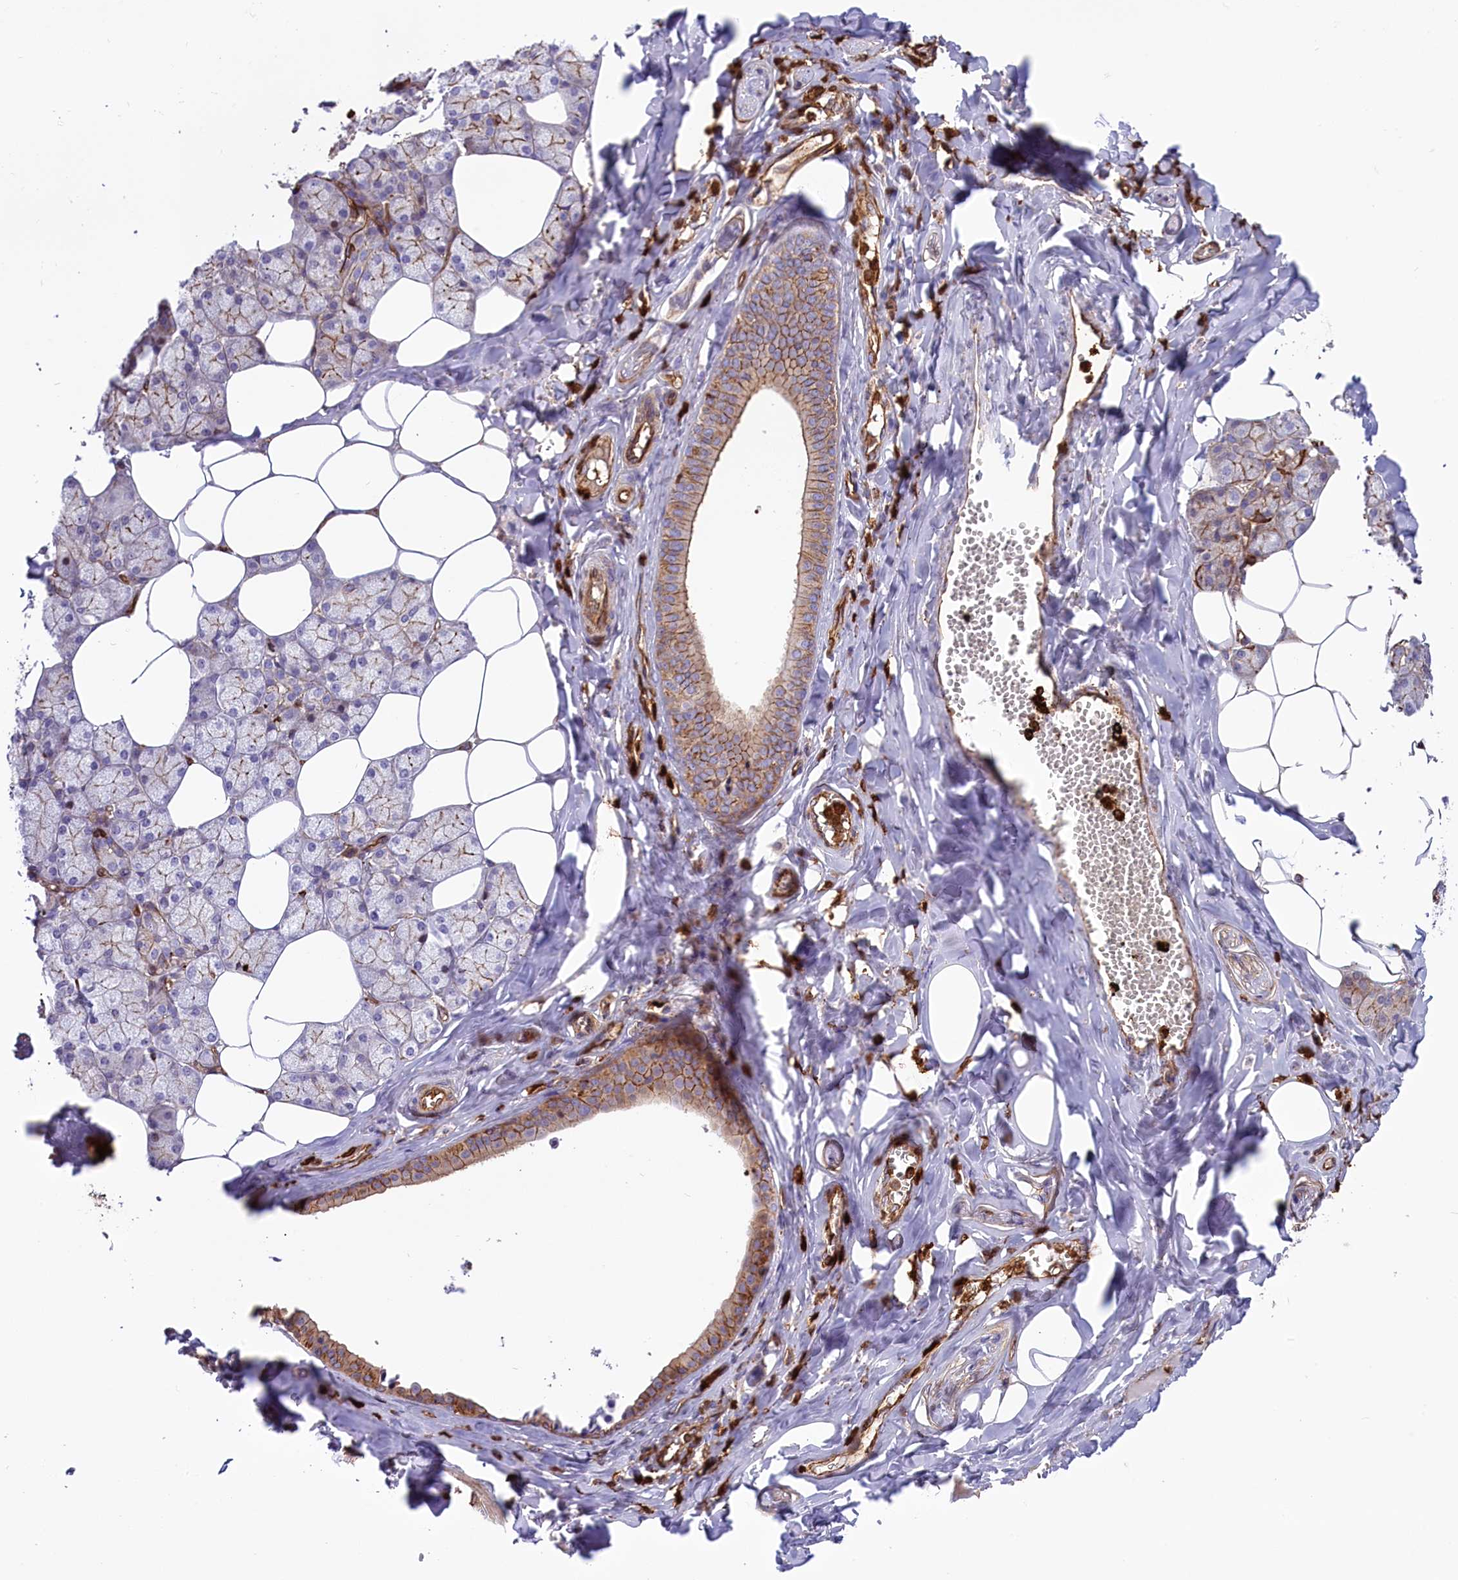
{"staining": {"intensity": "strong", "quantity": "25%-75%", "location": "cytoplasmic/membranous"}, "tissue": "salivary gland", "cell_type": "Glandular cells", "image_type": "normal", "snomed": [{"axis": "morphology", "description": "Normal tissue, NOS"}, {"axis": "topography", "description": "Salivary gland"}], "caption": "An immunohistochemistry micrograph of benign tissue is shown. Protein staining in brown shows strong cytoplasmic/membranous positivity in salivary gland within glandular cells. The staining was performed using DAB (3,3'-diaminobenzidine) to visualize the protein expression in brown, while the nuclei were stained in blue with hematoxylin (Magnification: 20x).", "gene": "CD99L2", "patient": {"sex": "male", "age": 62}}